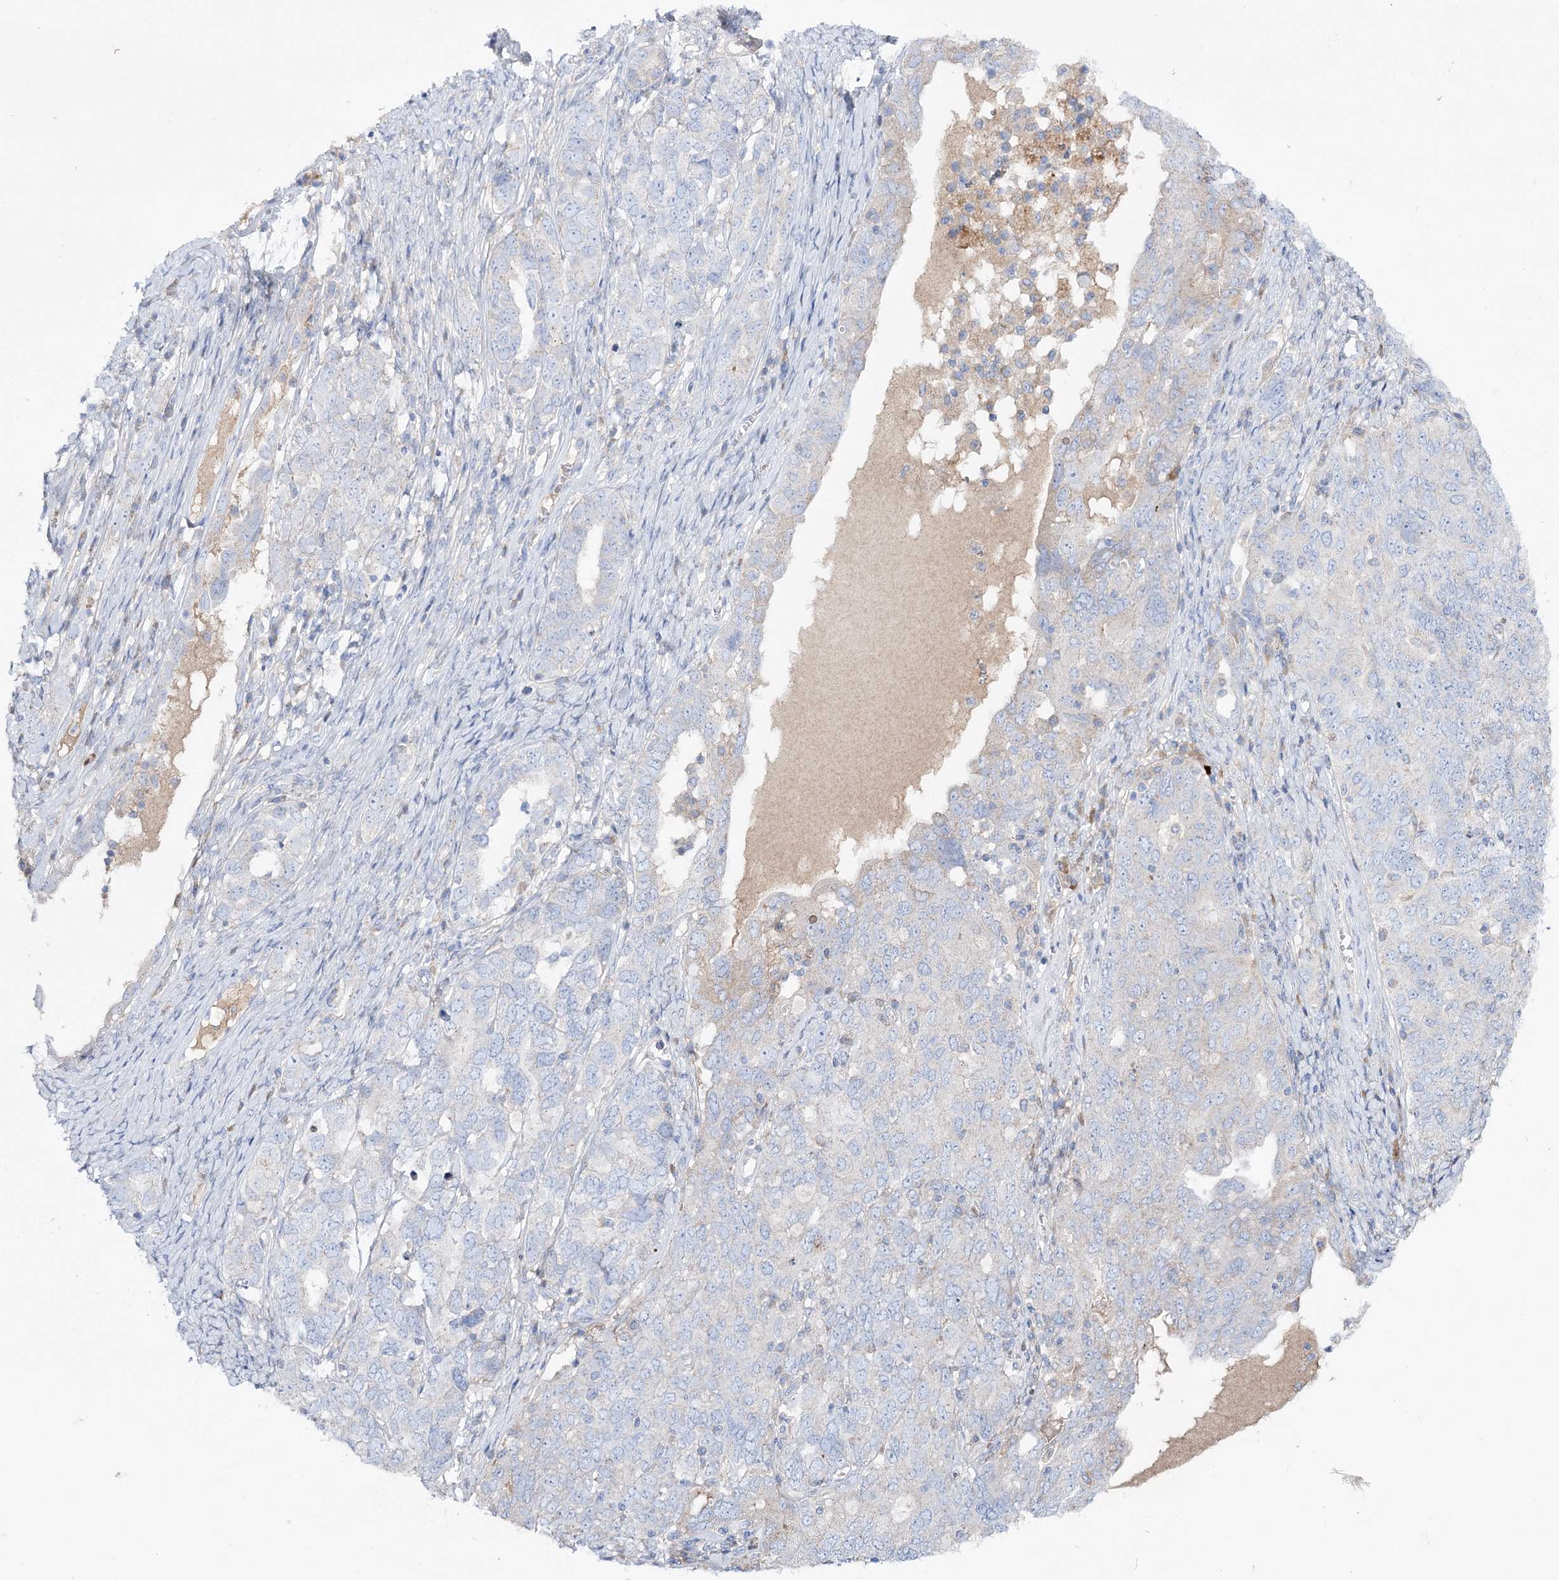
{"staining": {"intensity": "negative", "quantity": "none", "location": "none"}, "tissue": "ovarian cancer", "cell_type": "Tumor cells", "image_type": "cancer", "snomed": [{"axis": "morphology", "description": "Carcinoma, endometroid"}, {"axis": "topography", "description": "Ovary"}], "caption": "Immunohistochemistry image of ovarian endometroid carcinoma stained for a protein (brown), which shows no positivity in tumor cells.", "gene": "NAGLU", "patient": {"sex": "female", "age": 62}}